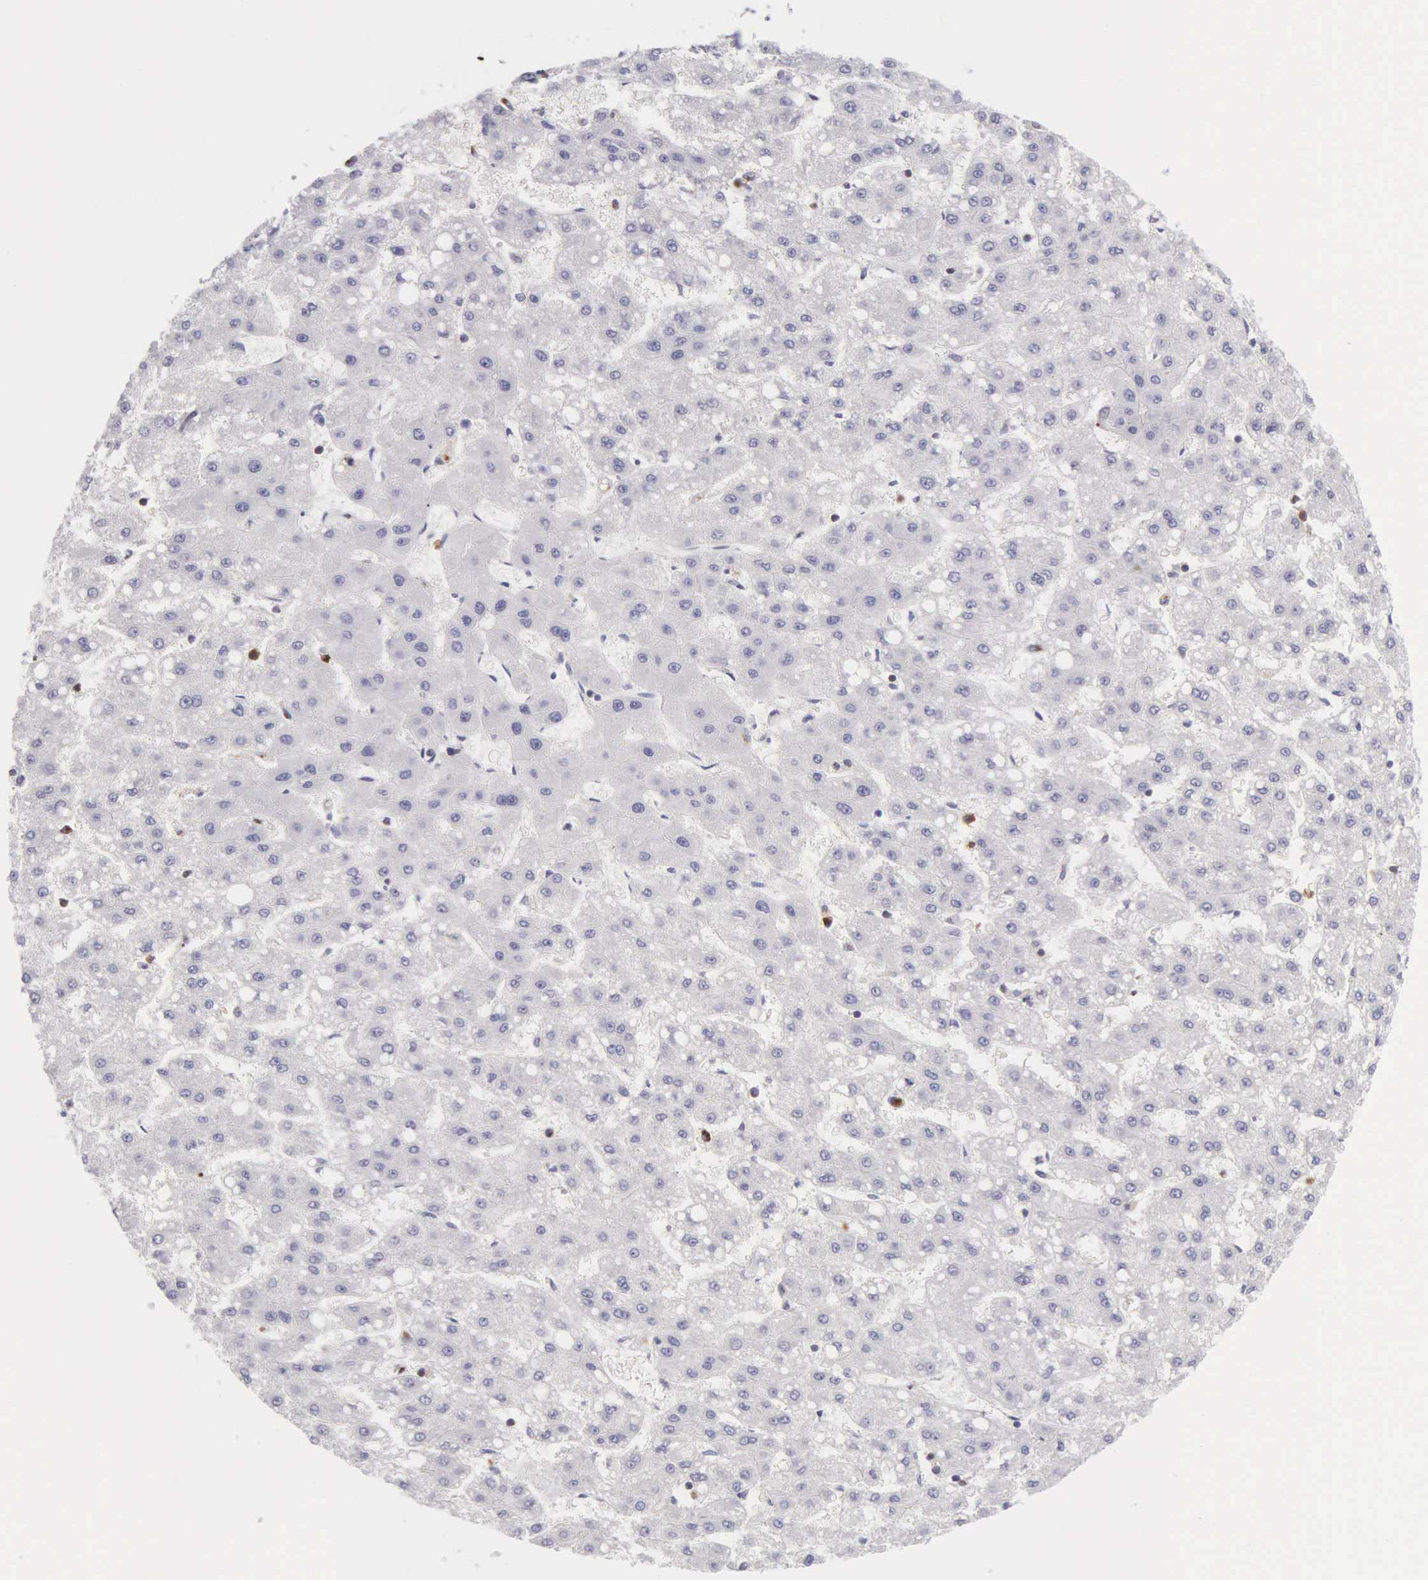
{"staining": {"intensity": "negative", "quantity": "none", "location": "none"}, "tissue": "liver cancer", "cell_type": "Tumor cells", "image_type": "cancer", "snomed": [{"axis": "morphology", "description": "Carcinoma, Hepatocellular, NOS"}, {"axis": "topography", "description": "Liver"}], "caption": "The photomicrograph demonstrates no staining of tumor cells in hepatocellular carcinoma (liver).", "gene": "SRGN", "patient": {"sex": "female", "age": 52}}